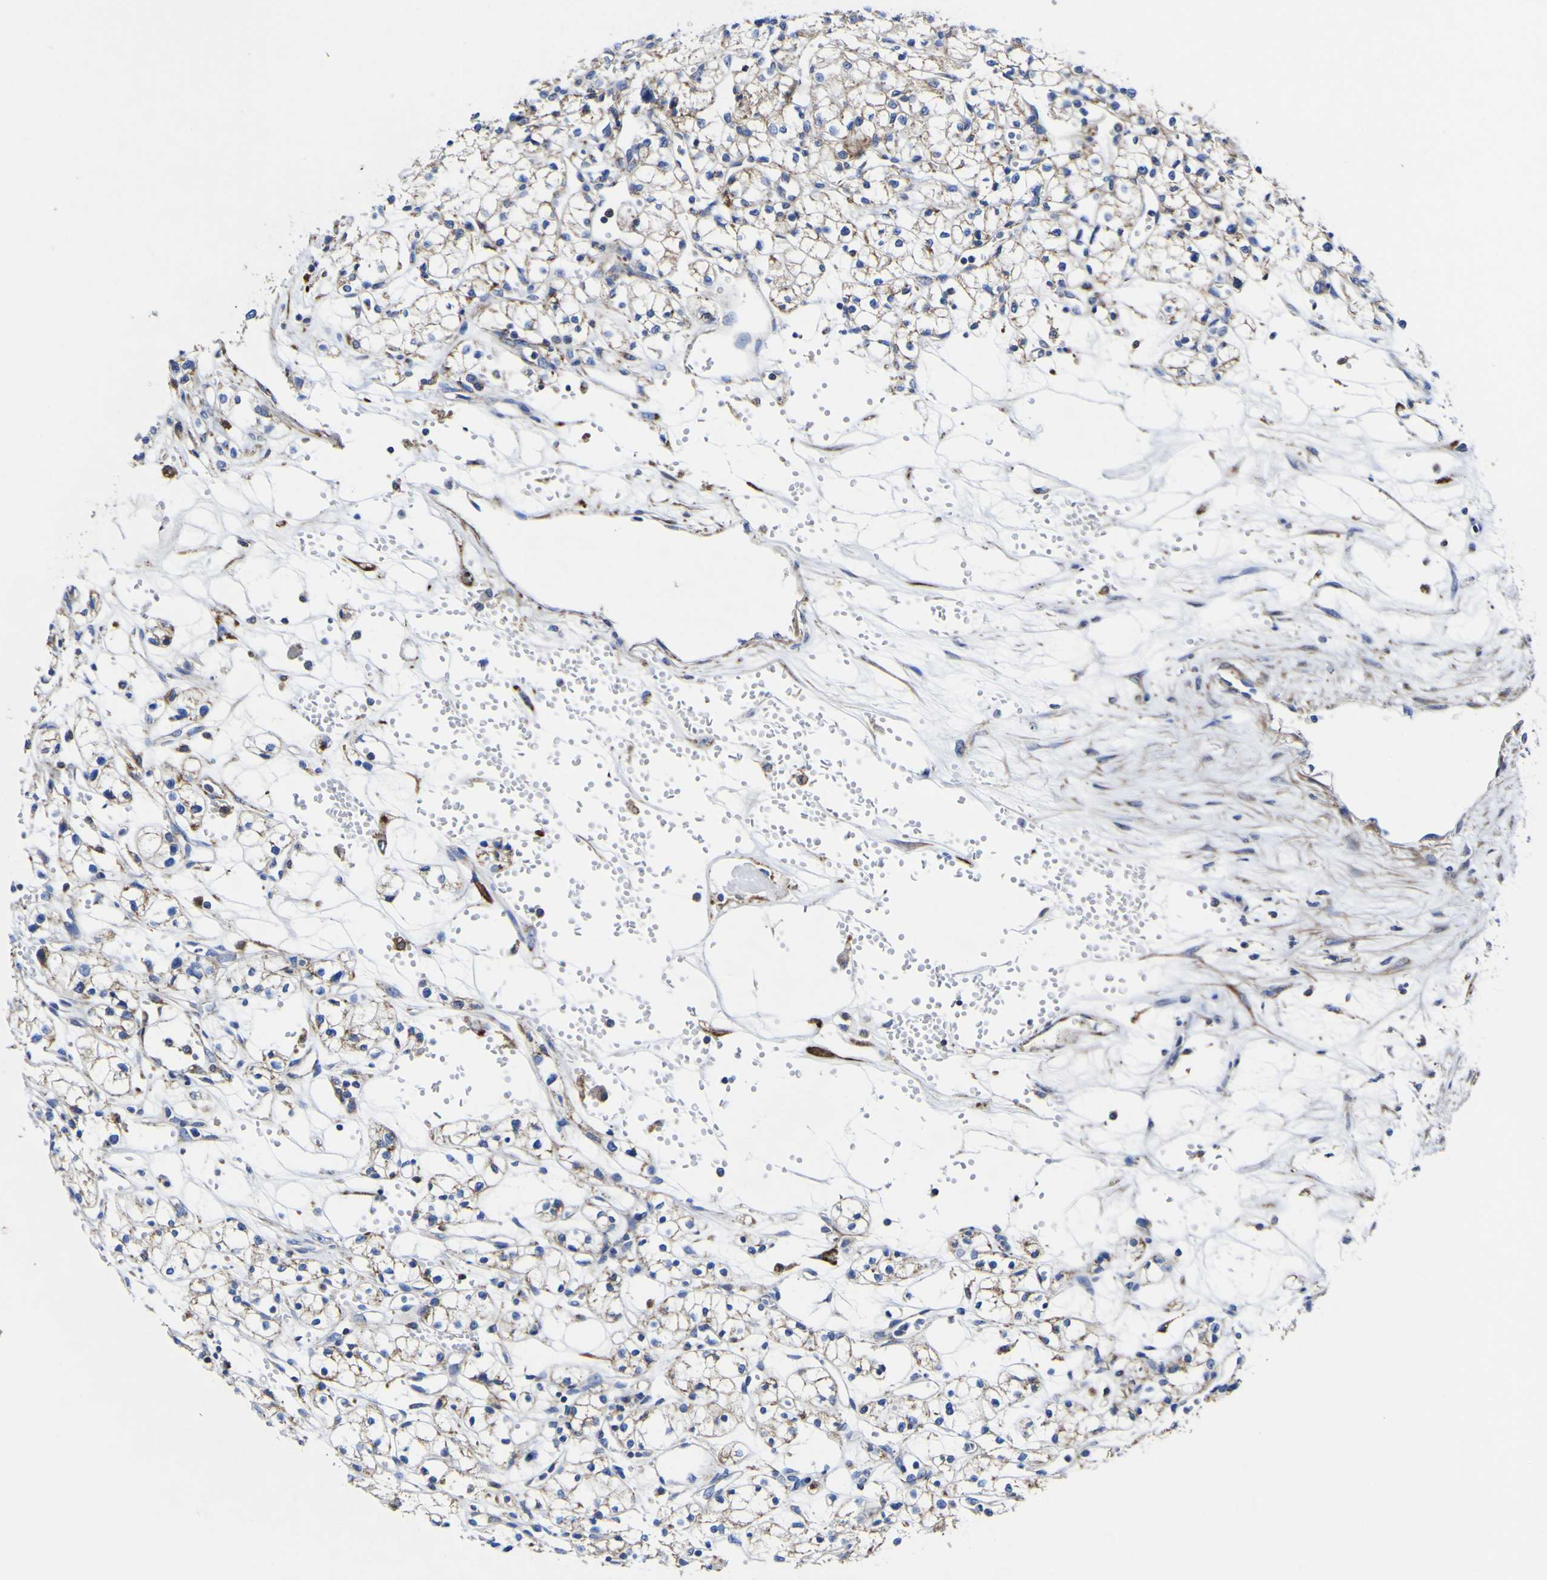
{"staining": {"intensity": "moderate", "quantity": "25%-75%", "location": "cytoplasmic/membranous"}, "tissue": "renal cancer", "cell_type": "Tumor cells", "image_type": "cancer", "snomed": [{"axis": "morphology", "description": "Normal tissue, NOS"}, {"axis": "morphology", "description": "Adenocarcinoma, NOS"}, {"axis": "topography", "description": "Kidney"}], "caption": "About 25%-75% of tumor cells in human renal adenocarcinoma reveal moderate cytoplasmic/membranous protein expression as visualized by brown immunohistochemical staining.", "gene": "CCDC90B", "patient": {"sex": "male", "age": 59}}